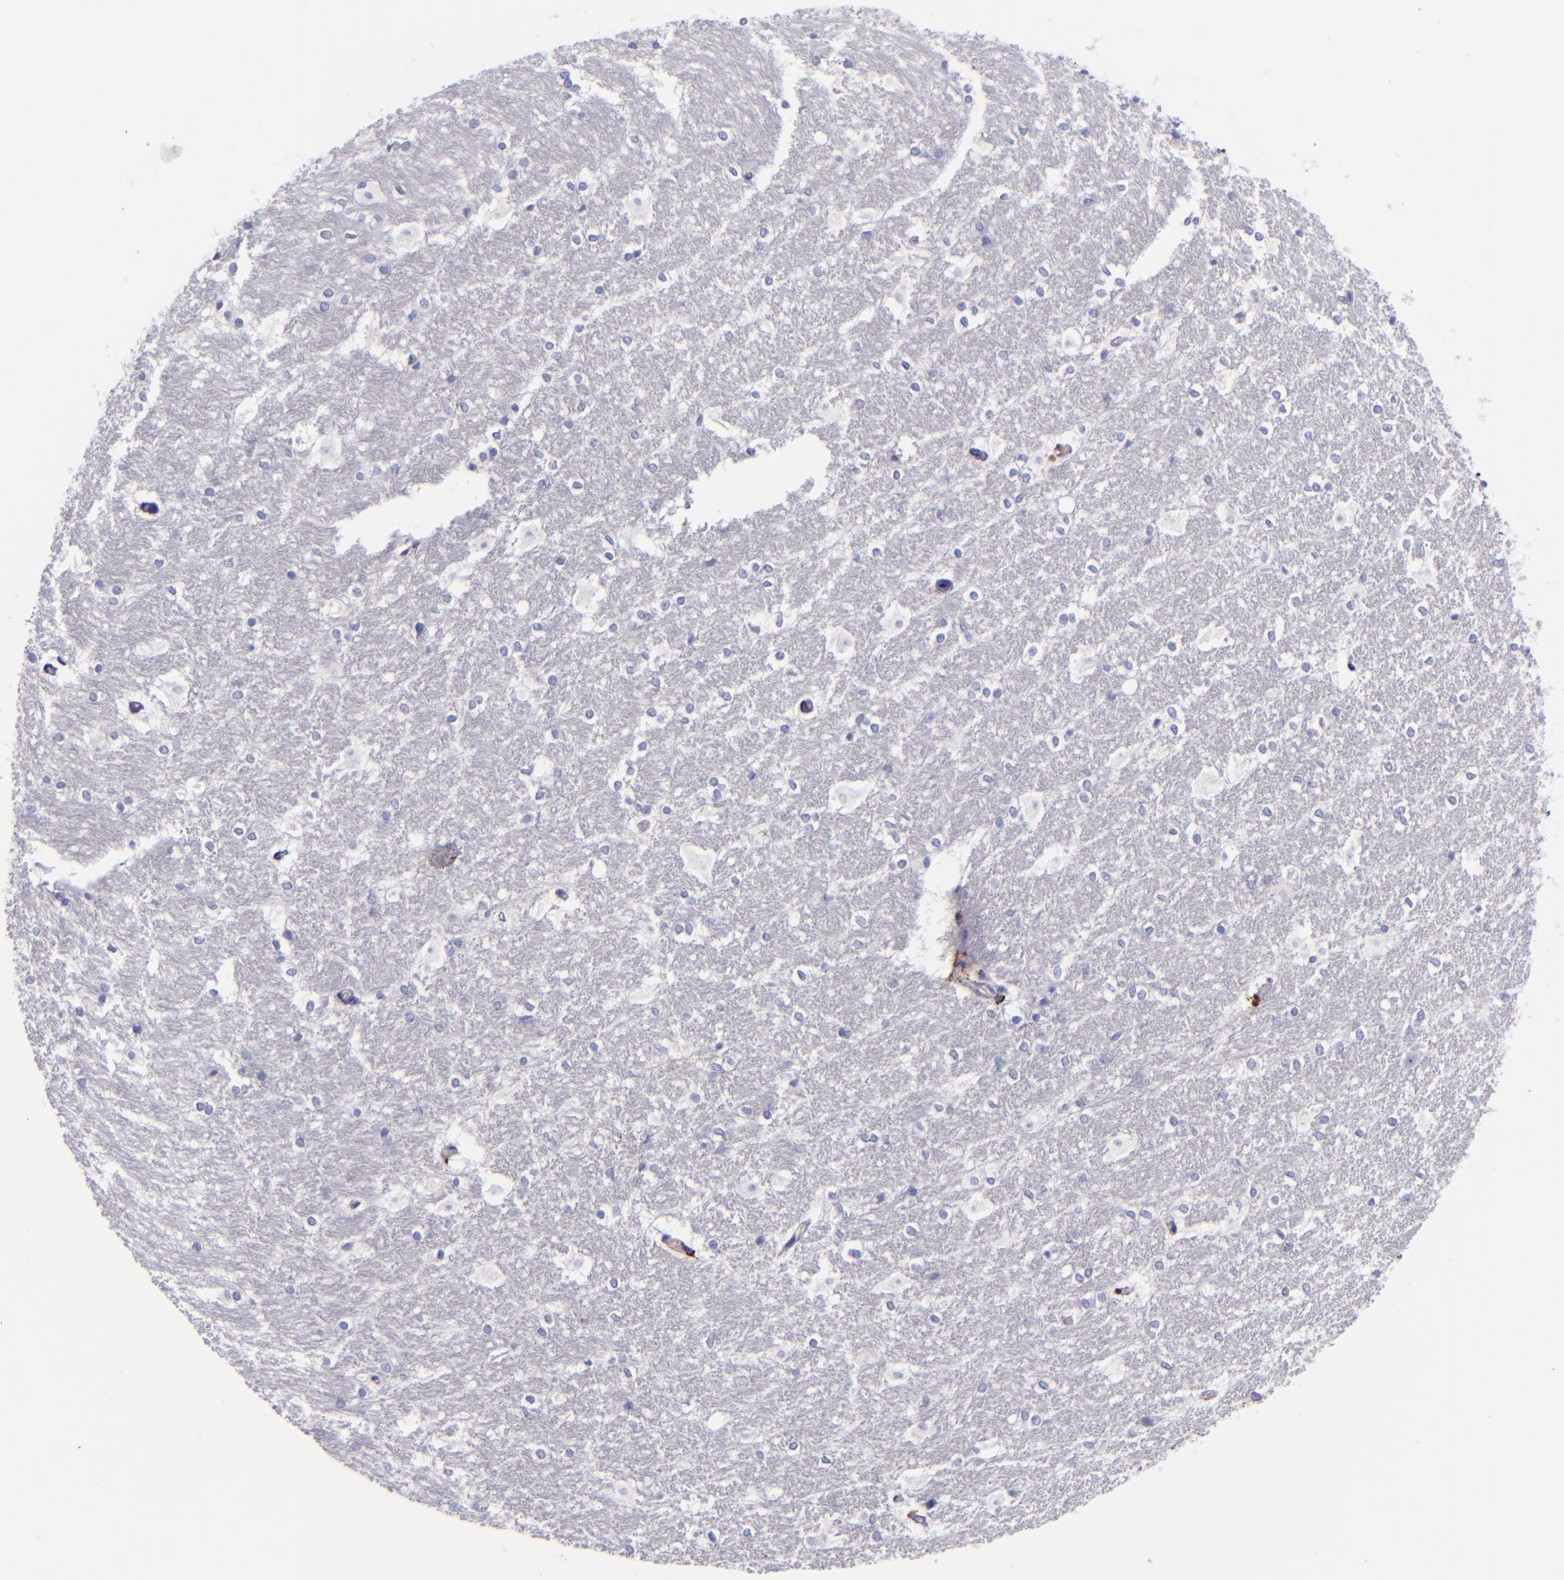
{"staining": {"intensity": "negative", "quantity": "none", "location": "none"}, "tissue": "hippocampus", "cell_type": "Glial cells", "image_type": "normal", "snomed": [{"axis": "morphology", "description": "Normal tissue, NOS"}, {"axis": "topography", "description": "Hippocampus"}], "caption": "A high-resolution micrograph shows immunohistochemistry (IHC) staining of normal hippocampus, which exhibits no significant staining in glial cells. (Immunohistochemistry (ihc), brightfield microscopy, high magnification).", "gene": "F13A1", "patient": {"sex": "female", "age": 19}}